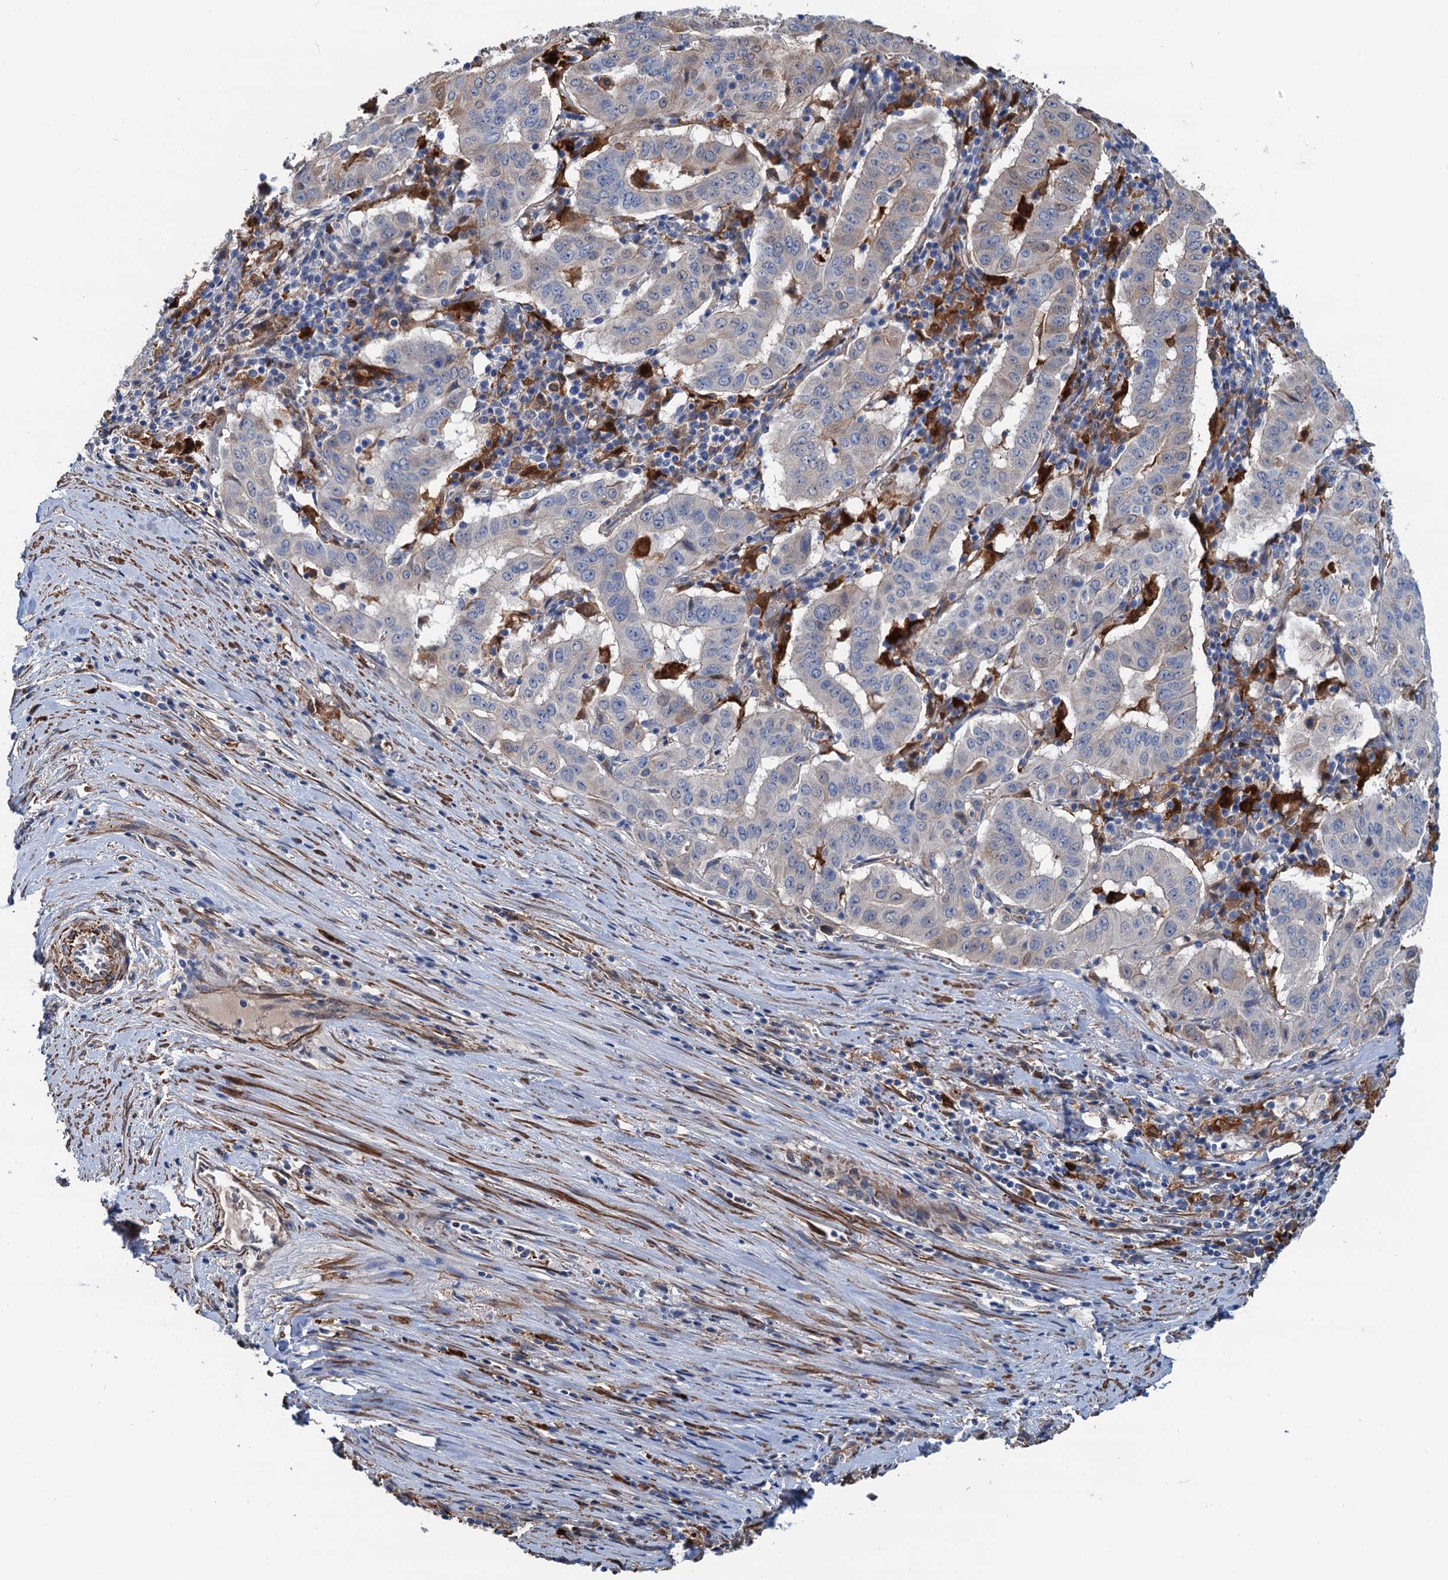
{"staining": {"intensity": "moderate", "quantity": "25%-75%", "location": "cytoplasmic/membranous"}, "tissue": "pancreatic cancer", "cell_type": "Tumor cells", "image_type": "cancer", "snomed": [{"axis": "morphology", "description": "Adenocarcinoma, NOS"}, {"axis": "topography", "description": "Pancreas"}], "caption": "Immunohistochemistry (IHC) (DAB) staining of pancreatic adenocarcinoma displays moderate cytoplasmic/membranous protein expression in approximately 25%-75% of tumor cells. (brown staining indicates protein expression, while blue staining denotes nuclei).", "gene": "CSTPP1", "patient": {"sex": "male", "age": 63}}